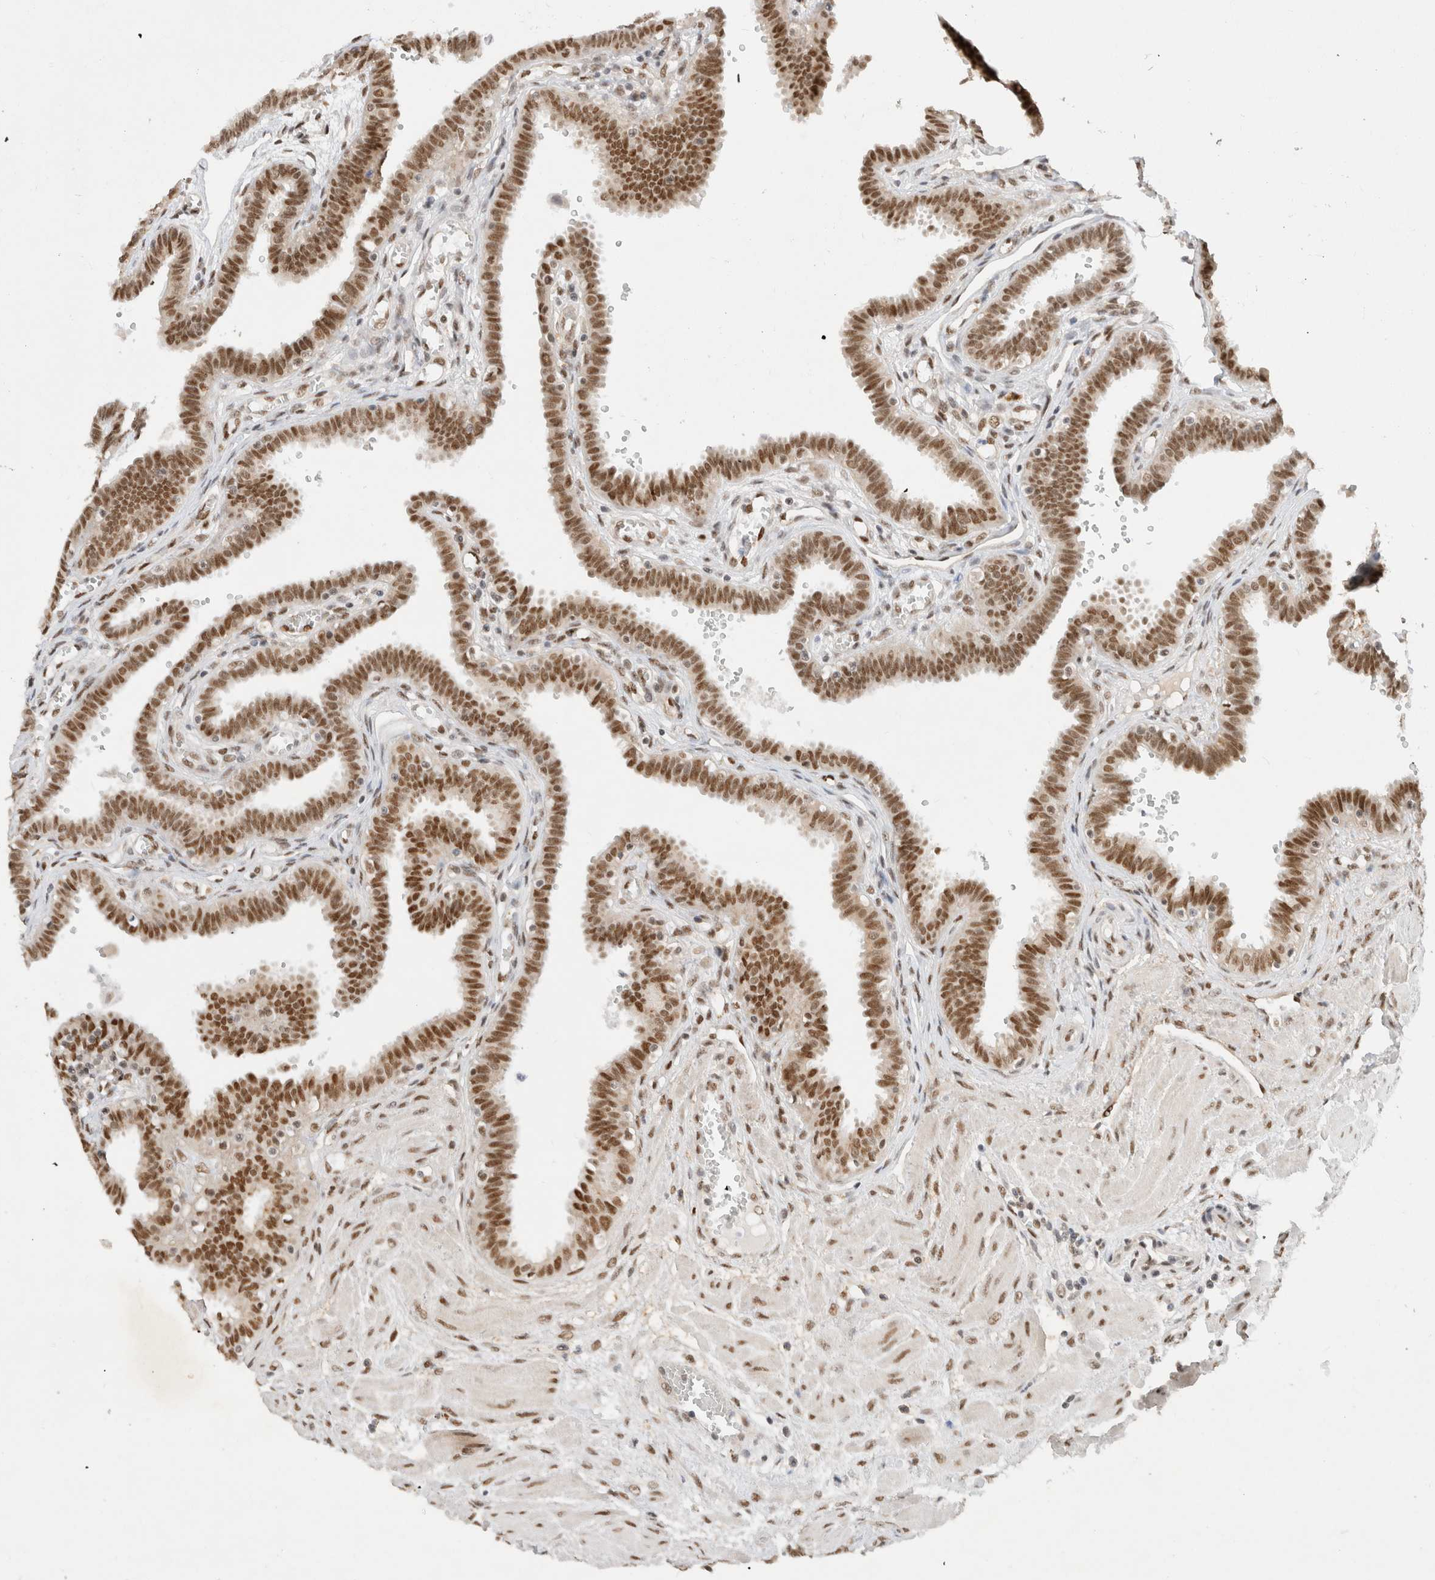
{"staining": {"intensity": "strong", "quantity": ">75%", "location": "nuclear"}, "tissue": "fallopian tube", "cell_type": "Glandular cells", "image_type": "normal", "snomed": [{"axis": "morphology", "description": "Normal tissue, NOS"}, {"axis": "topography", "description": "Fallopian tube"}], "caption": "A micrograph of fallopian tube stained for a protein shows strong nuclear brown staining in glandular cells.", "gene": "GTF2I", "patient": {"sex": "female", "age": 32}}